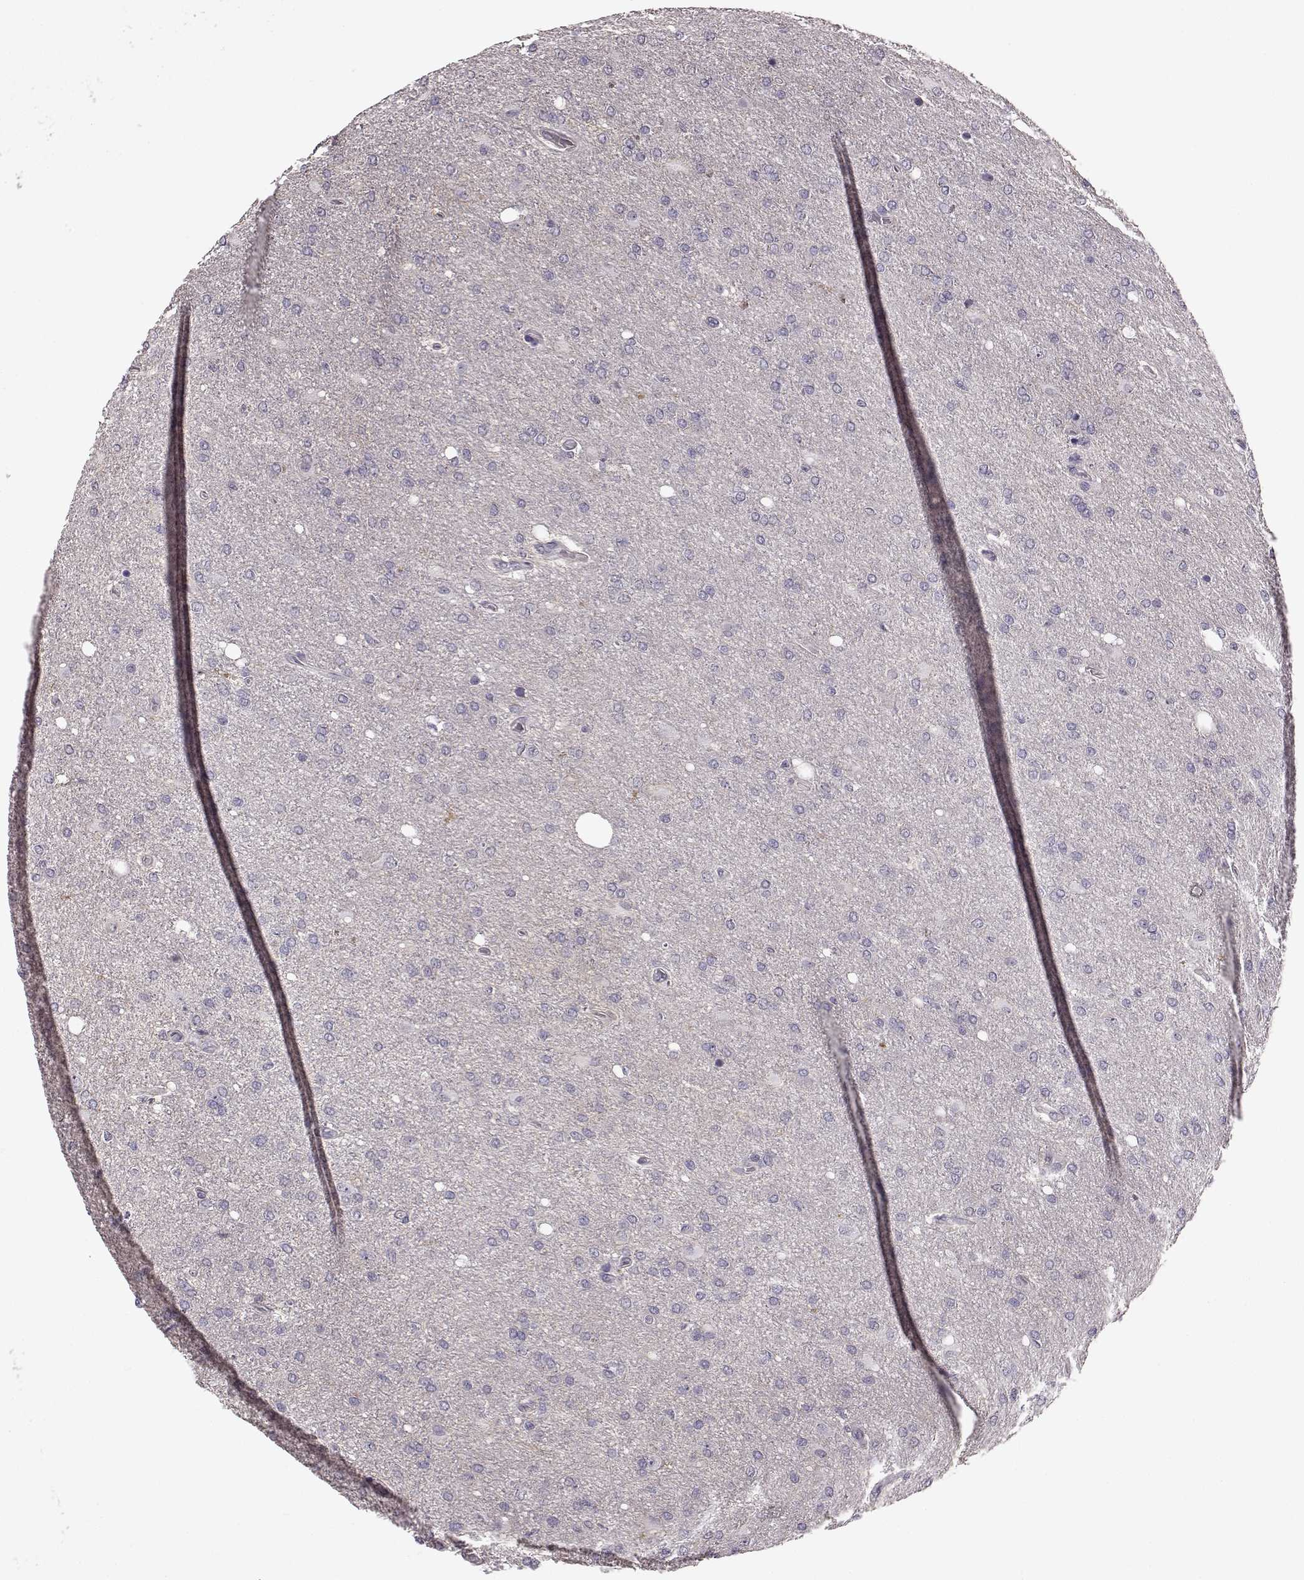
{"staining": {"intensity": "negative", "quantity": "none", "location": "none"}, "tissue": "glioma", "cell_type": "Tumor cells", "image_type": "cancer", "snomed": [{"axis": "morphology", "description": "Glioma, malignant, High grade"}, {"axis": "topography", "description": "Cerebral cortex"}], "caption": "Tumor cells show no significant protein staining in glioma. (DAB immunohistochemistry visualized using brightfield microscopy, high magnification).", "gene": "SLCO3A1", "patient": {"sex": "male", "age": 70}}